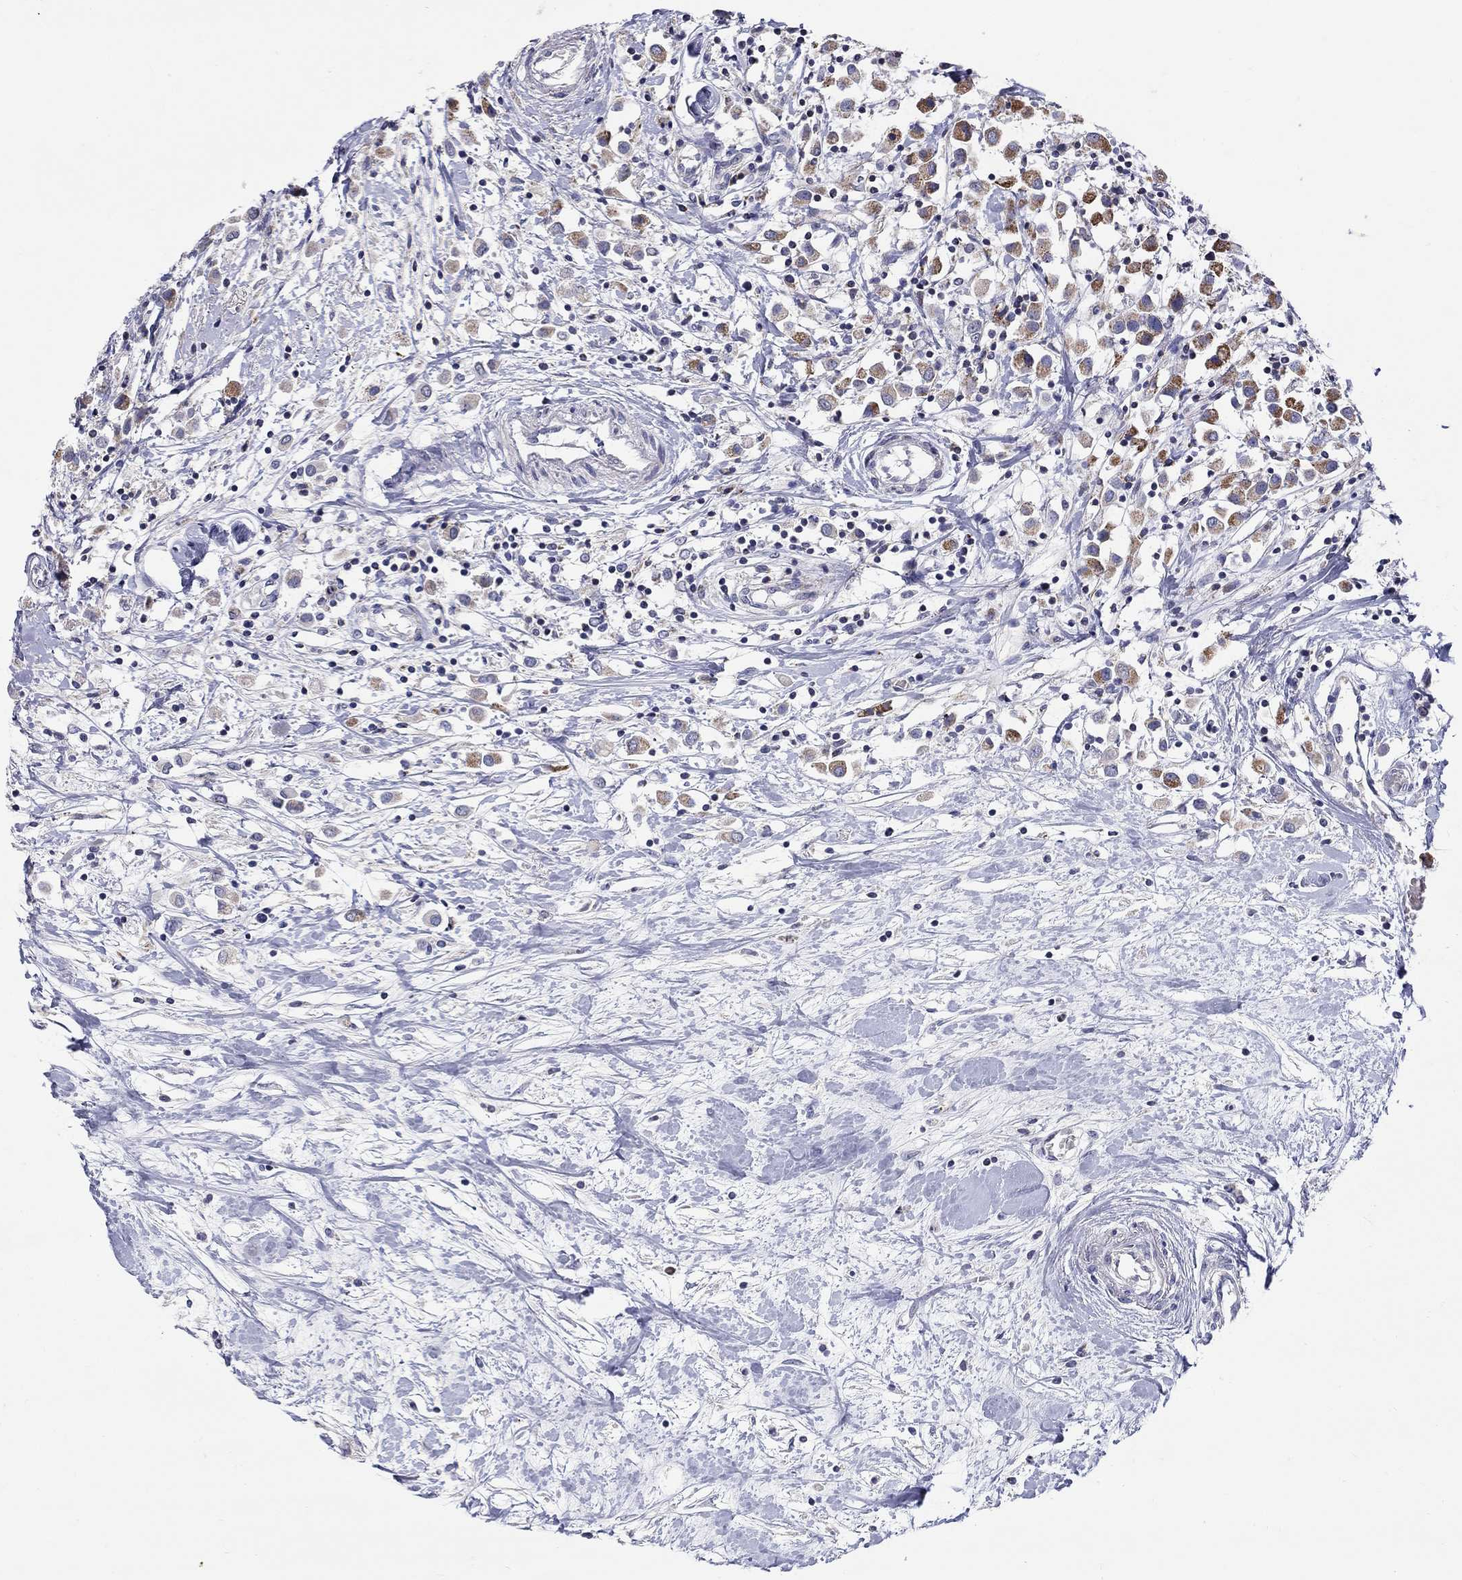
{"staining": {"intensity": "moderate", "quantity": ">75%", "location": "cytoplasmic/membranous"}, "tissue": "breast cancer", "cell_type": "Tumor cells", "image_type": "cancer", "snomed": [{"axis": "morphology", "description": "Duct carcinoma"}, {"axis": "topography", "description": "Breast"}], "caption": "An immunohistochemistry (IHC) histopathology image of tumor tissue is shown. Protein staining in brown shows moderate cytoplasmic/membranous positivity in invasive ductal carcinoma (breast) within tumor cells. The protein is shown in brown color, while the nuclei are stained blue.", "gene": "HMX2", "patient": {"sex": "female", "age": 61}}